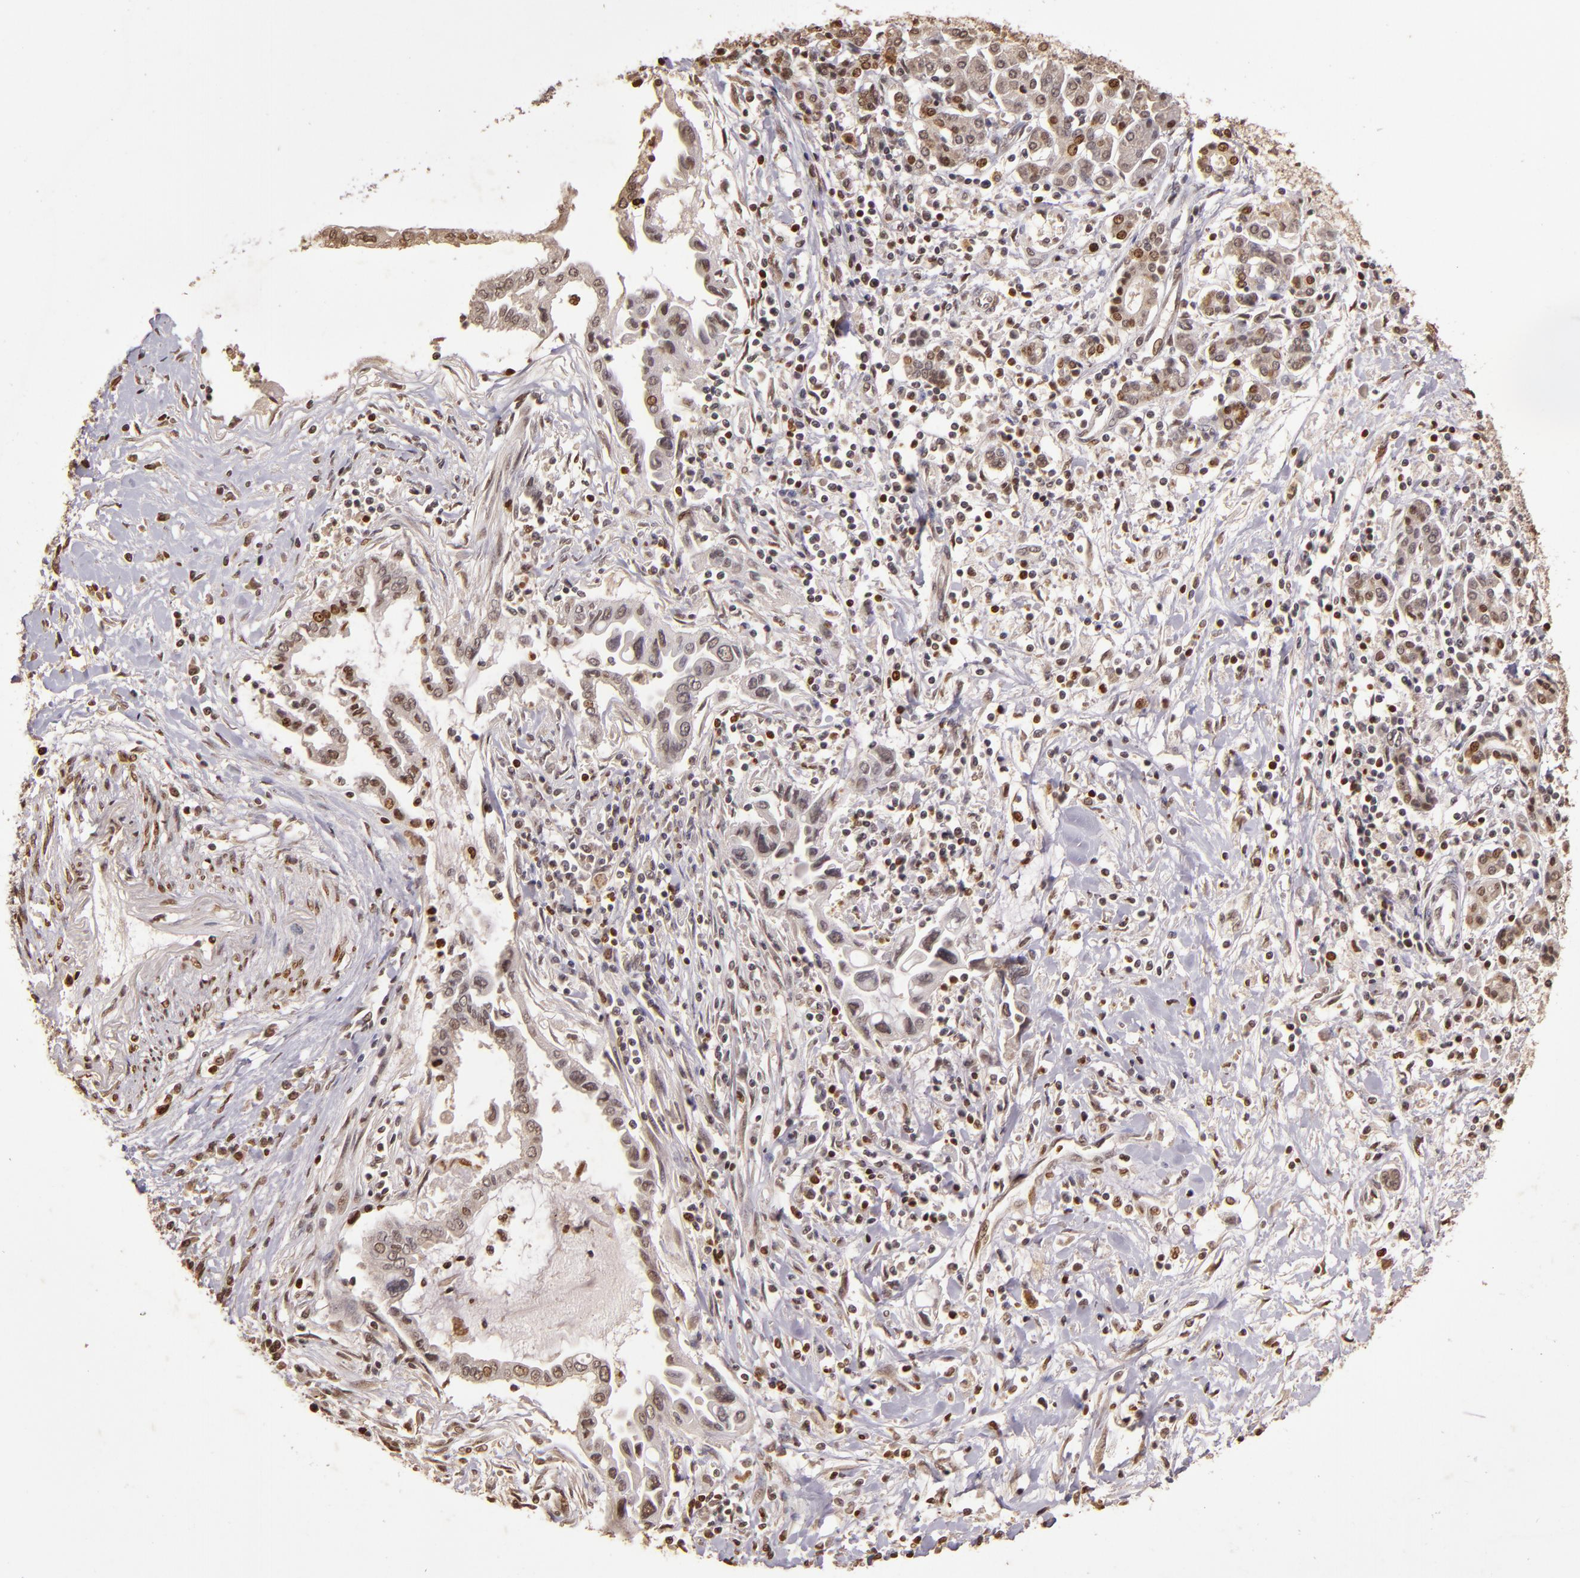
{"staining": {"intensity": "weak", "quantity": ">75%", "location": "cytoplasmic/membranous,nuclear"}, "tissue": "pancreatic cancer", "cell_type": "Tumor cells", "image_type": "cancer", "snomed": [{"axis": "morphology", "description": "Adenocarcinoma, NOS"}, {"axis": "topography", "description": "Pancreas"}], "caption": "This is a histology image of IHC staining of pancreatic cancer, which shows weak positivity in the cytoplasmic/membranous and nuclear of tumor cells.", "gene": "CUL1", "patient": {"sex": "female", "age": 57}}